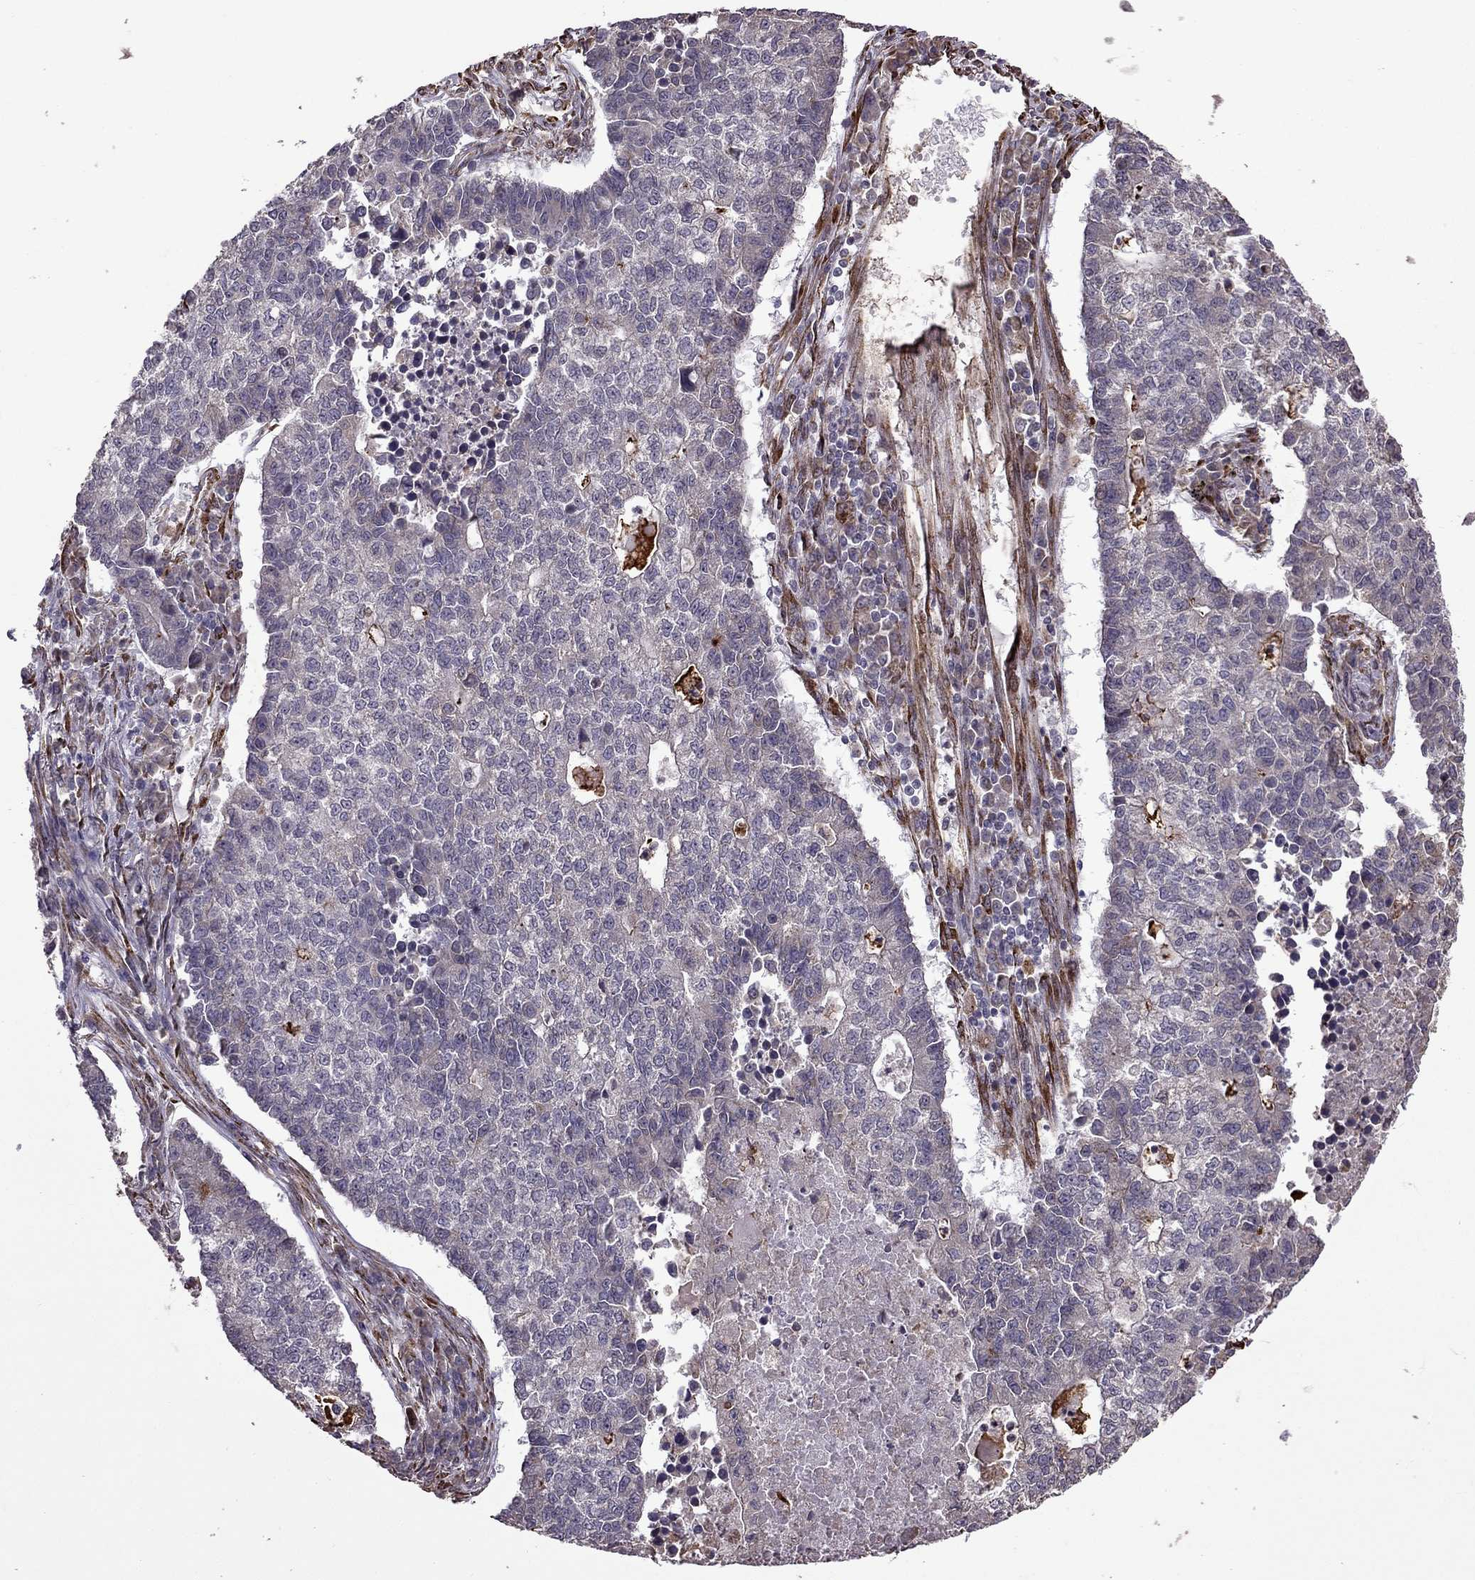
{"staining": {"intensity": "negative", "quantity": "none", "location": "none"}, "tissue": "lung cancer", "cell_type": "Tumor cells", "image_type": "cancer", "snomed": [{"axis": "morphology", "description": "Adenocarcinoma, NOS"}, {"axis": "topography", "description": "Lung"}], "caption": "Tumor cells are negative for protein expression in human adenocarcinoma (lung).", "gene": "IKBIP", "patient": {"sex": "male", "age": 57}}